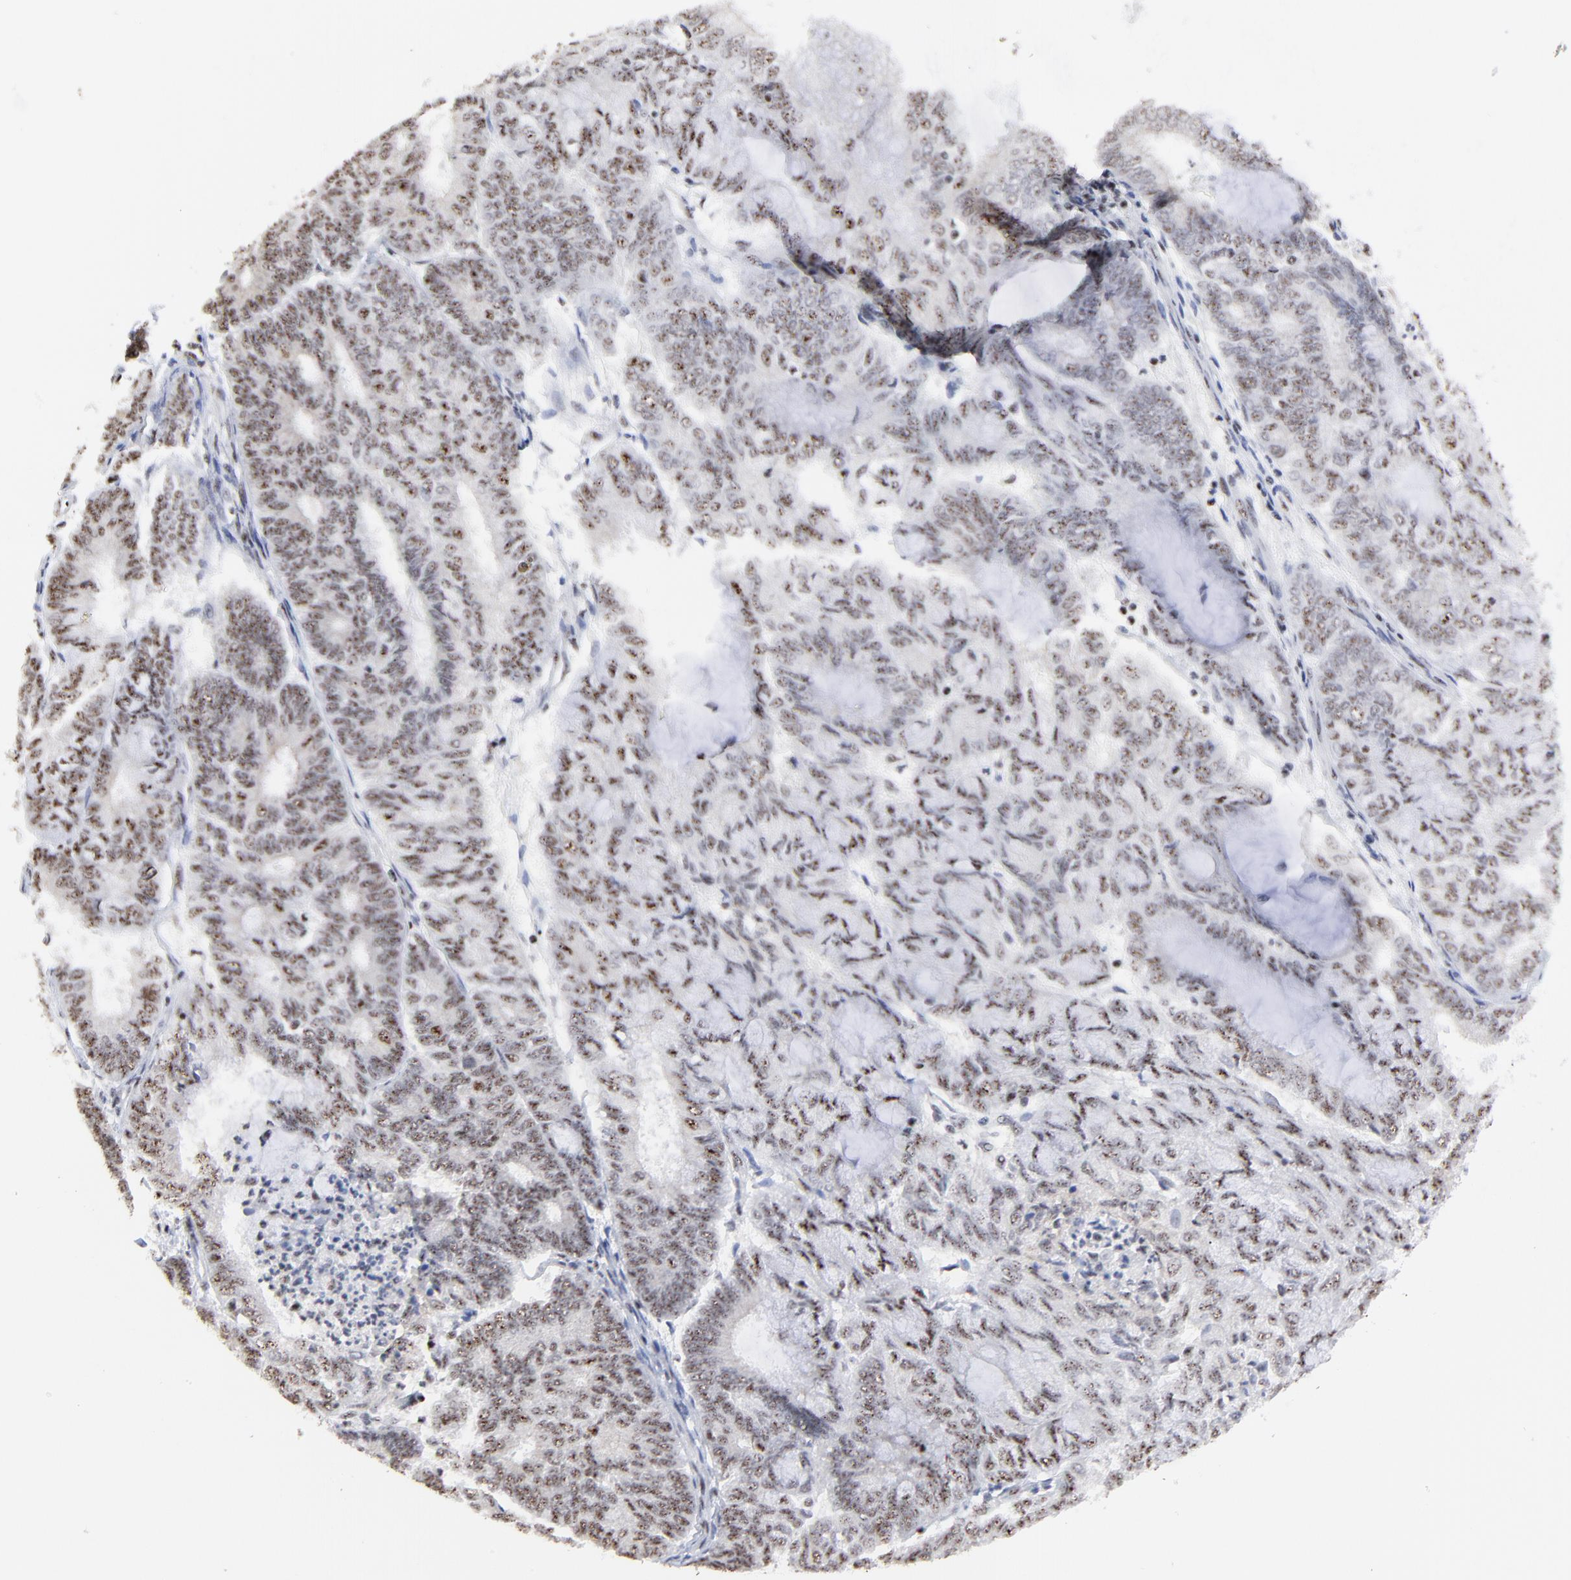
{"staining": {"intensity": "weak", "quantity": ">75%", "location": "nuclear"}, "tissue": "endometrial cancer", "cell_type": "Tumor cells", "image_type": "cancer", "snomed": [{"axis": "morphology", "description": "Adenocarcinoma, NOS"}, {"axis": "topography", "description": "Endometrium"}], "caption": "About >75% of tumor cells in endometrial cancer (adenocarcinoma) demonstrate weak nuclear protein staining as visualized by brown immunohistochemical staining.", "gene": "MBD4", "patient": {"sex": "female", "age": 59}}